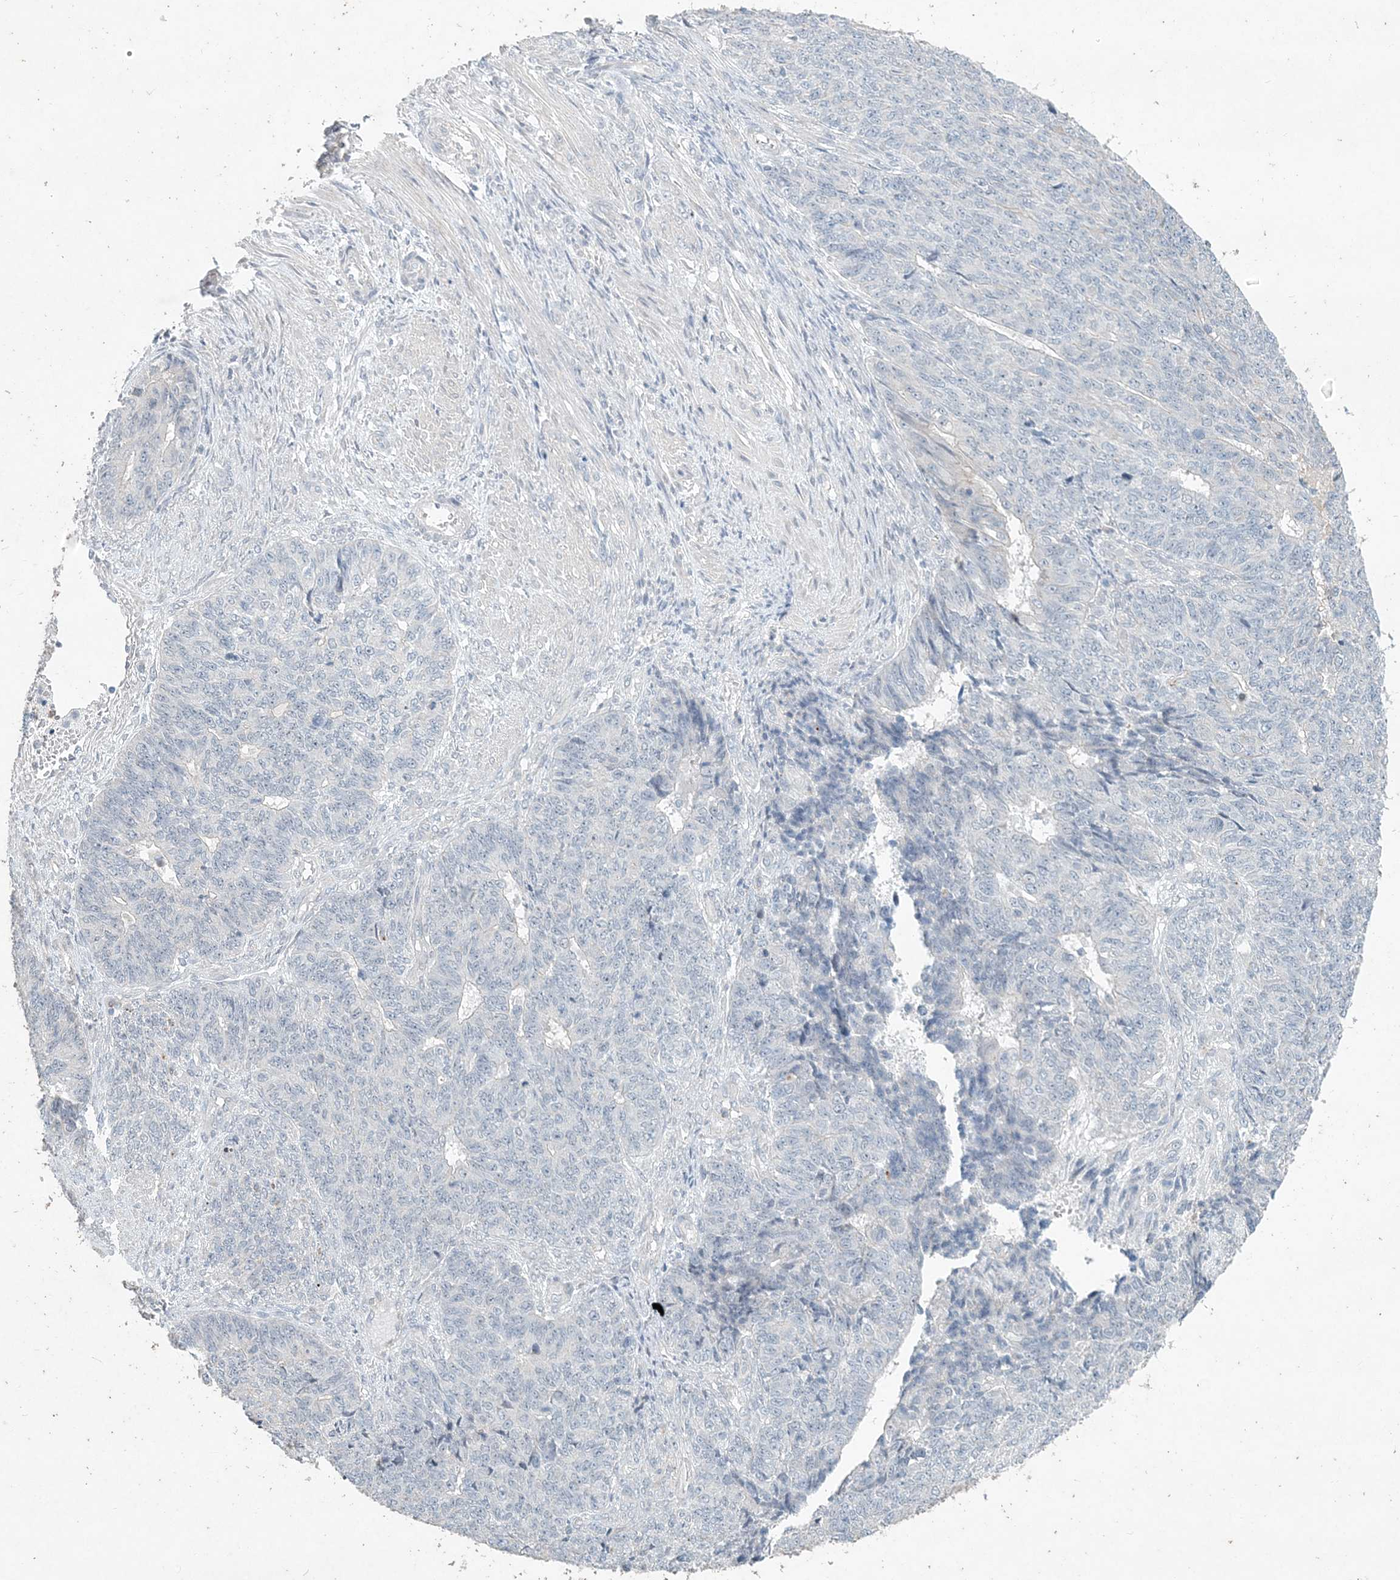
{"staining": {"intensity": "negative", "quantity": "none", "location": "none"}, "tissue": "endometrial cancer", "cell_type": "Tumor cells", "image_type": "cancer", "snomed": [{"axis": "morphology", "description": "Adenocarcinoma, NOS"}, {"axis": "topography", "description": "Endometrium"}], "caption": "Immunohistochemical staining of endometrial cancer shows no significant positivity in tumor cells.", "gene": "DNAH5", "patient": {"sex": "female", "age": 32}}